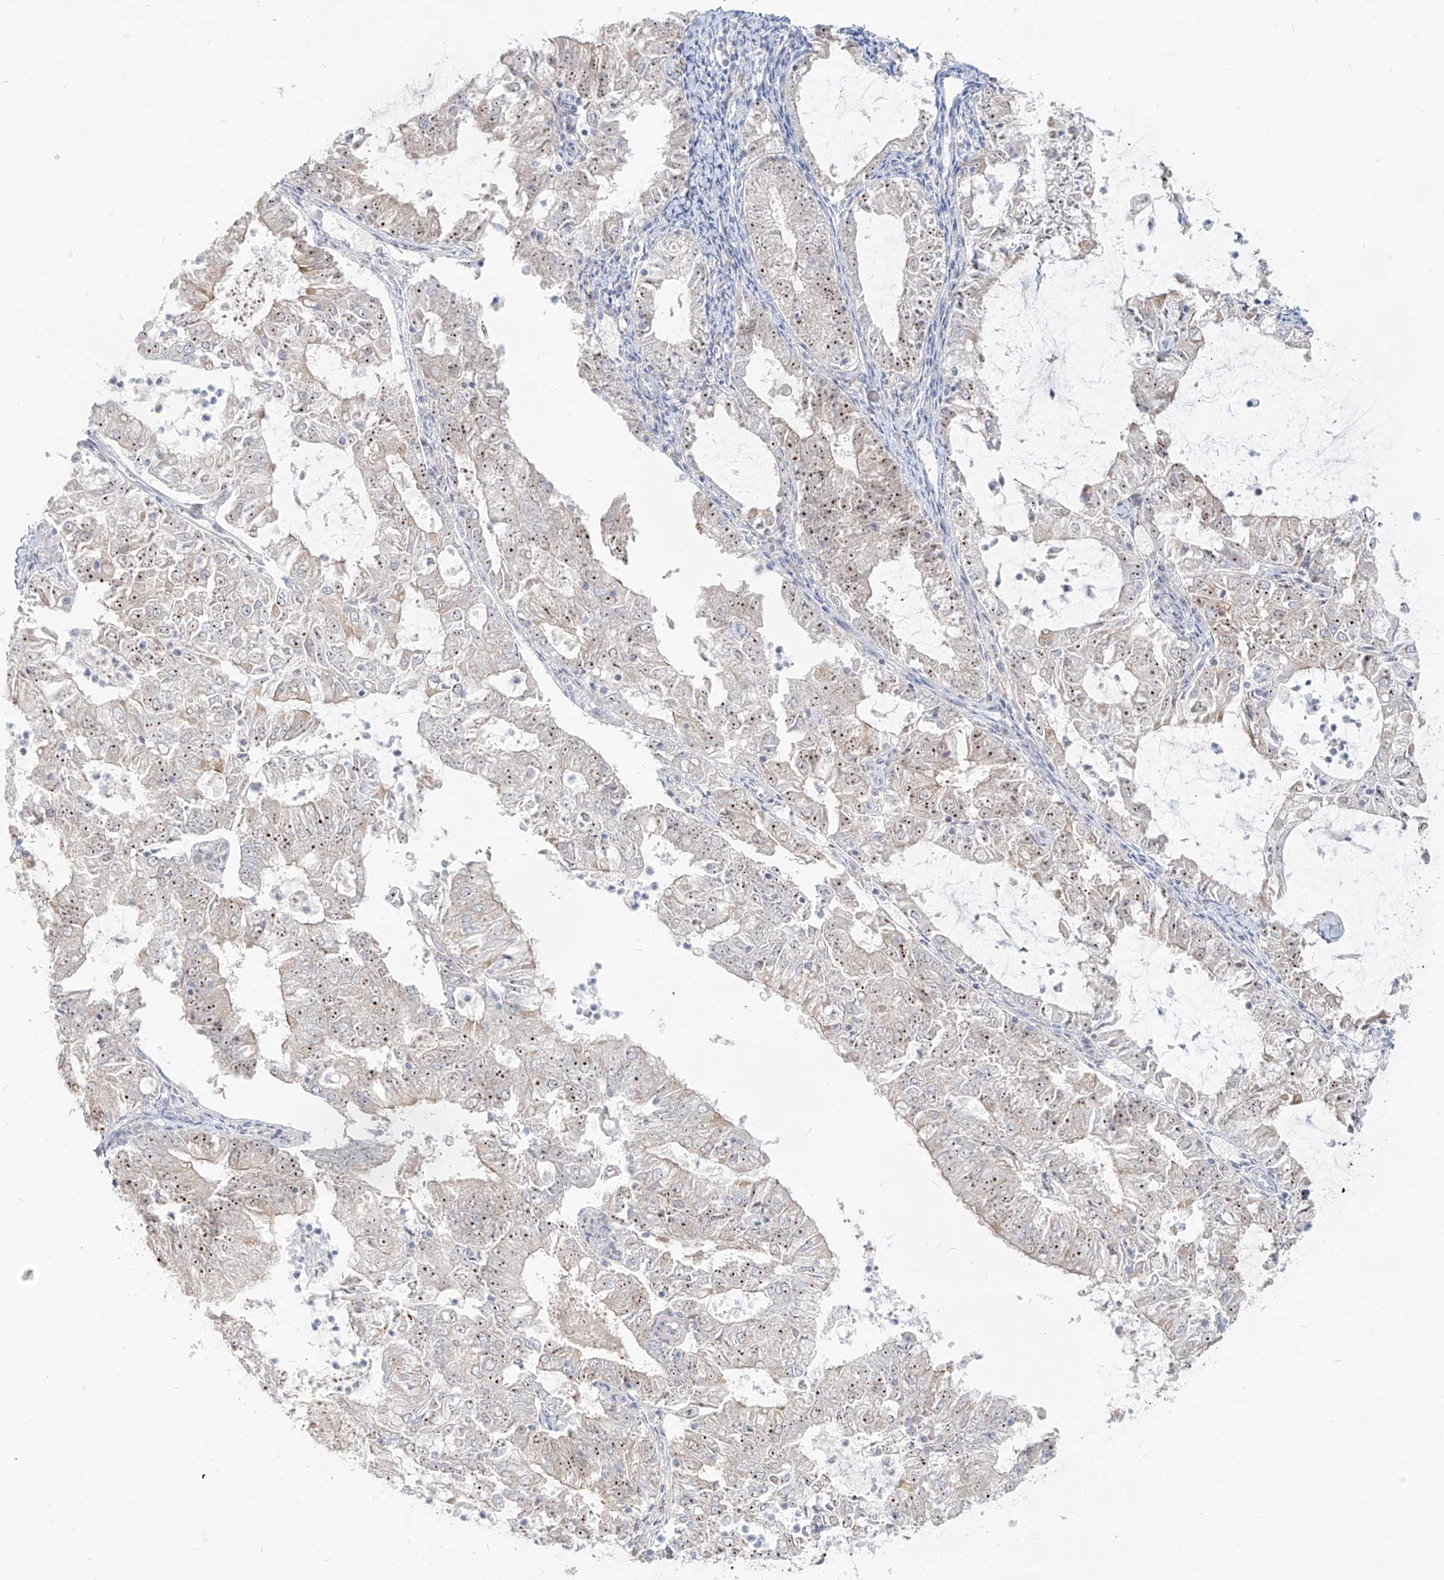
{"staining": {"intensity": "moderate", "quantity": ">75%", "location": "nuclear"}, "tissue": "endometrial cancer", "cell_type": "Tumor cells", "image_type": "cancer", "snomed": [{"axis": "morphology", "description": "Adenocarcinoma, NOS"}, {"axis": "topography", "description": "Endometrium"}], "caption": "This histopathology image reveals immunohistochemistry (IHC) staining of human adenocarcinoma (endometrial), with medium moderate nuclear staining in approximately >75% of tumor cells.", "gene": "BYSL", "patient": {"sex": "female", "age": 57}}